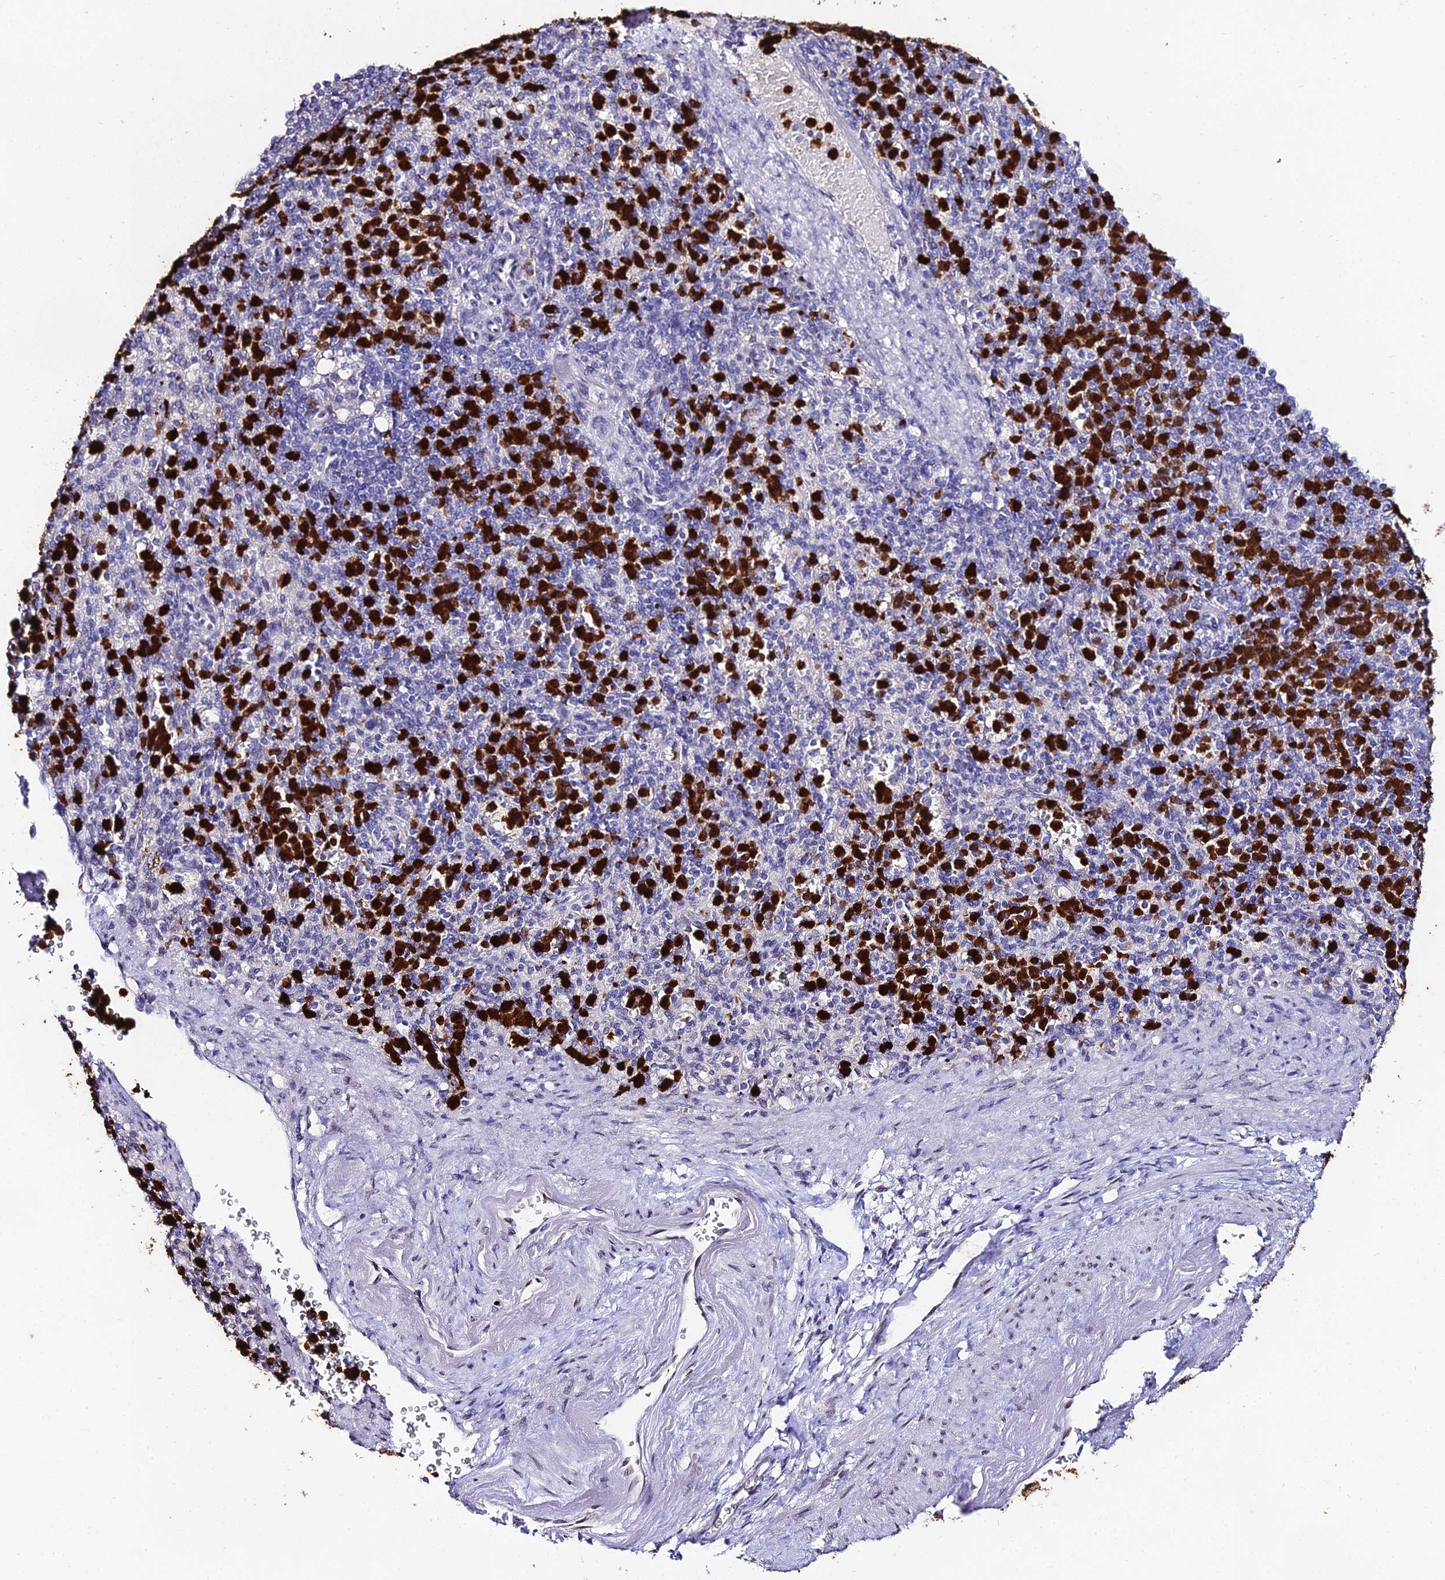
{"staining": {"intensity": "strong", "quantity": "25%-75%", "location": "cytoplasmic/membranous,nuclear"}, "tissue": "spleen", "cell_type": "Cells in red pulp", "image_type": "normal", "snomed": [{"axis": "morphology", "description": "Normal tissue, NOS"}, {"axis": "topography", "description": "Spleen"}], "caption": "IHC micrograph of normal spleen: human spleen stained using IHC exhibits high levels of strong protein expression localized specifically in the cytoplasmic/membranous,nuclear of cells in red pulp, appearing as a cytoplasmic/membranous,nuclear brown color.", "gene": "MCM10", "patient": {"sex": "female", "age": 74}}